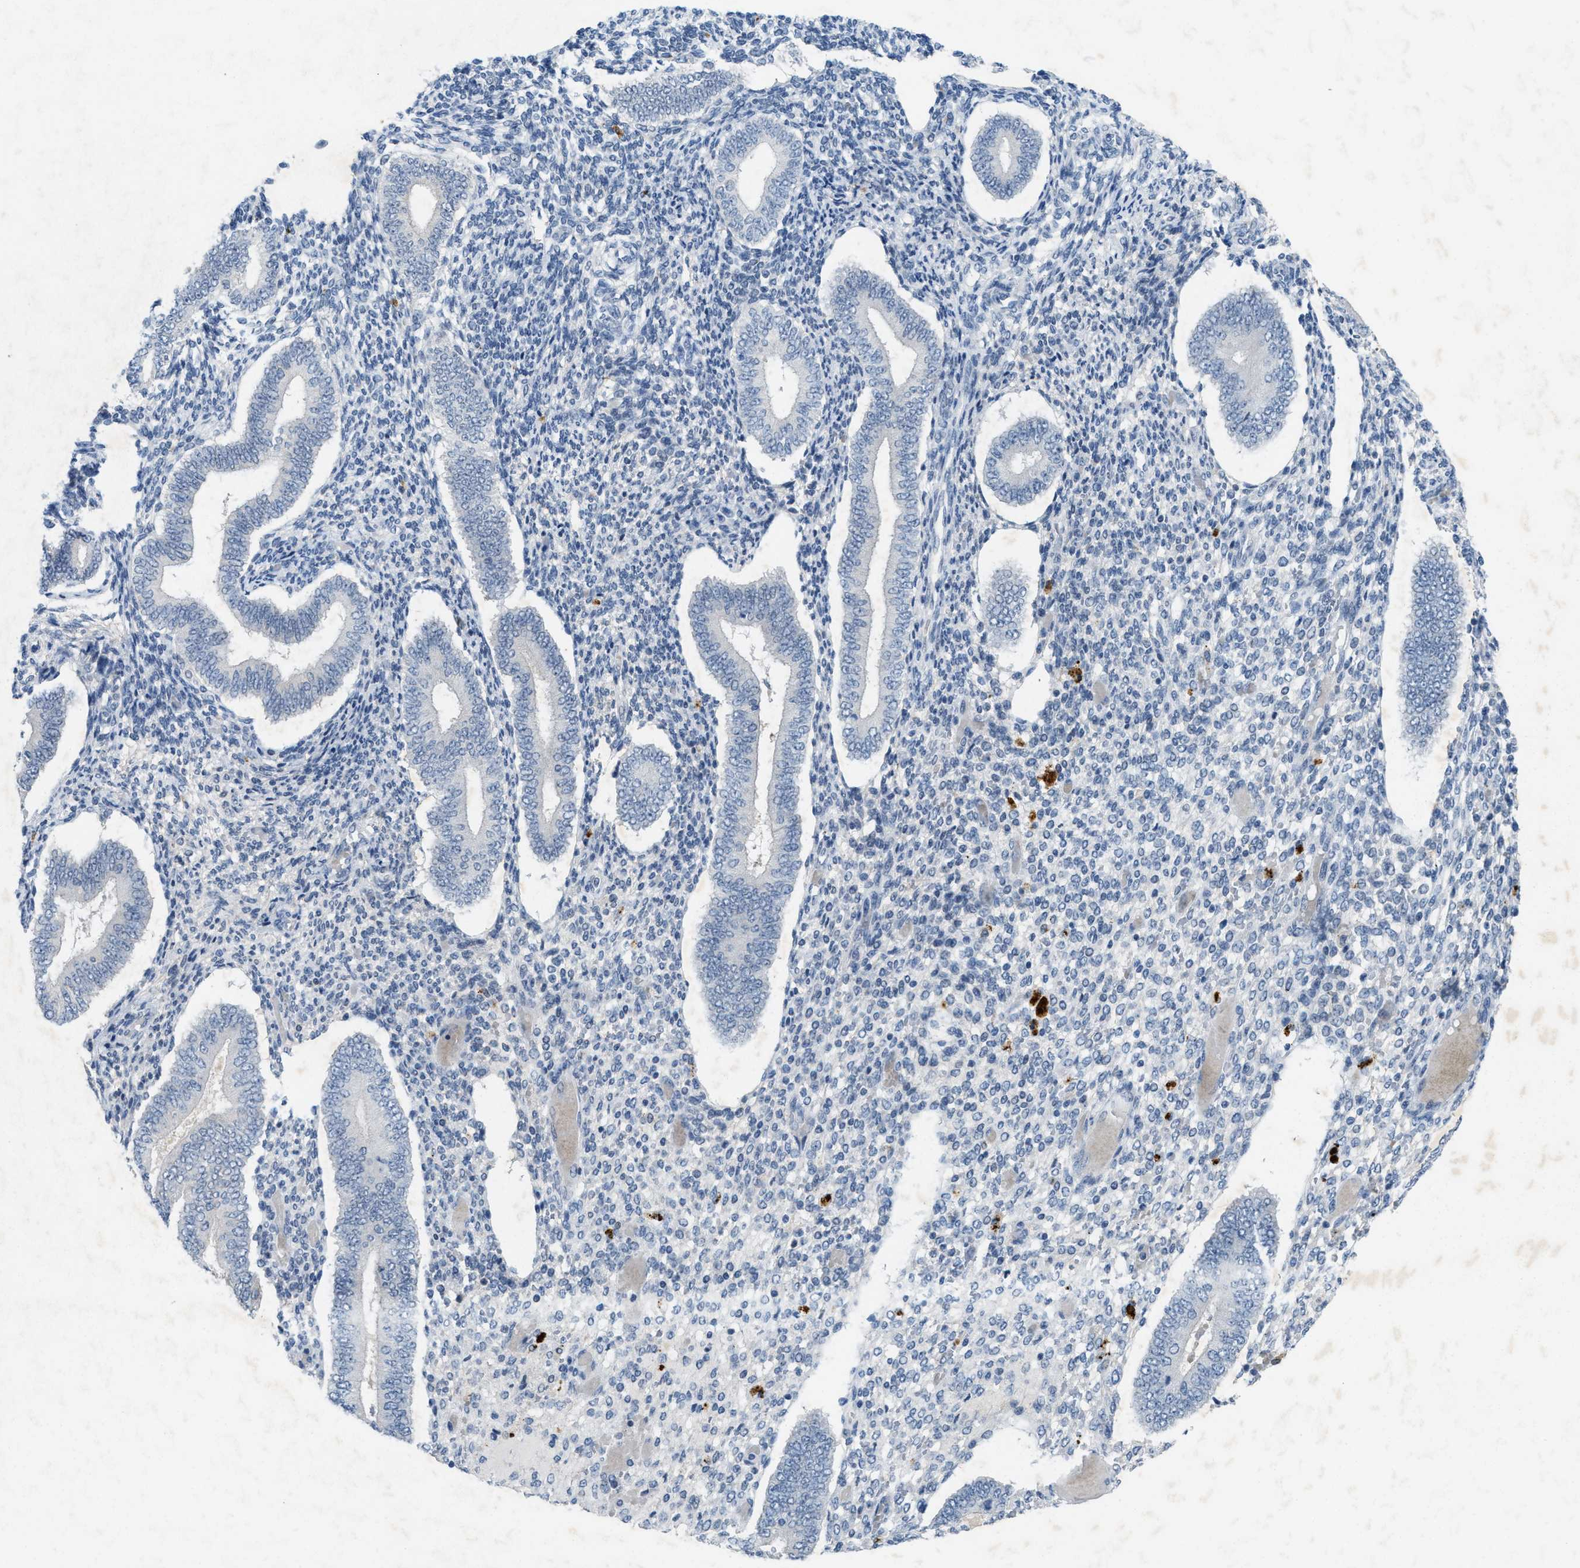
{"staining": {"intensity": "negative", "quantity": "none", "location": "none"}, "tissue": "endometrium", "cell_type": "Cells in endometrial stroma", "image_type": "normal", "snomed": [{"axis": "morphology", "description": "Normal tissue, NOS"}, {"axis": "topography", "description": "Endometrium"}], "caption": "Immunohistochemistry histopathology image of benign endometrium: human endometrium stained with DAB (3,3'-diaminobenzidine) displays no significant protein positivity in cells in endometrial stroma.", "gene": "SLC5A5", "patient": {"sex": "female", "age": 42}}